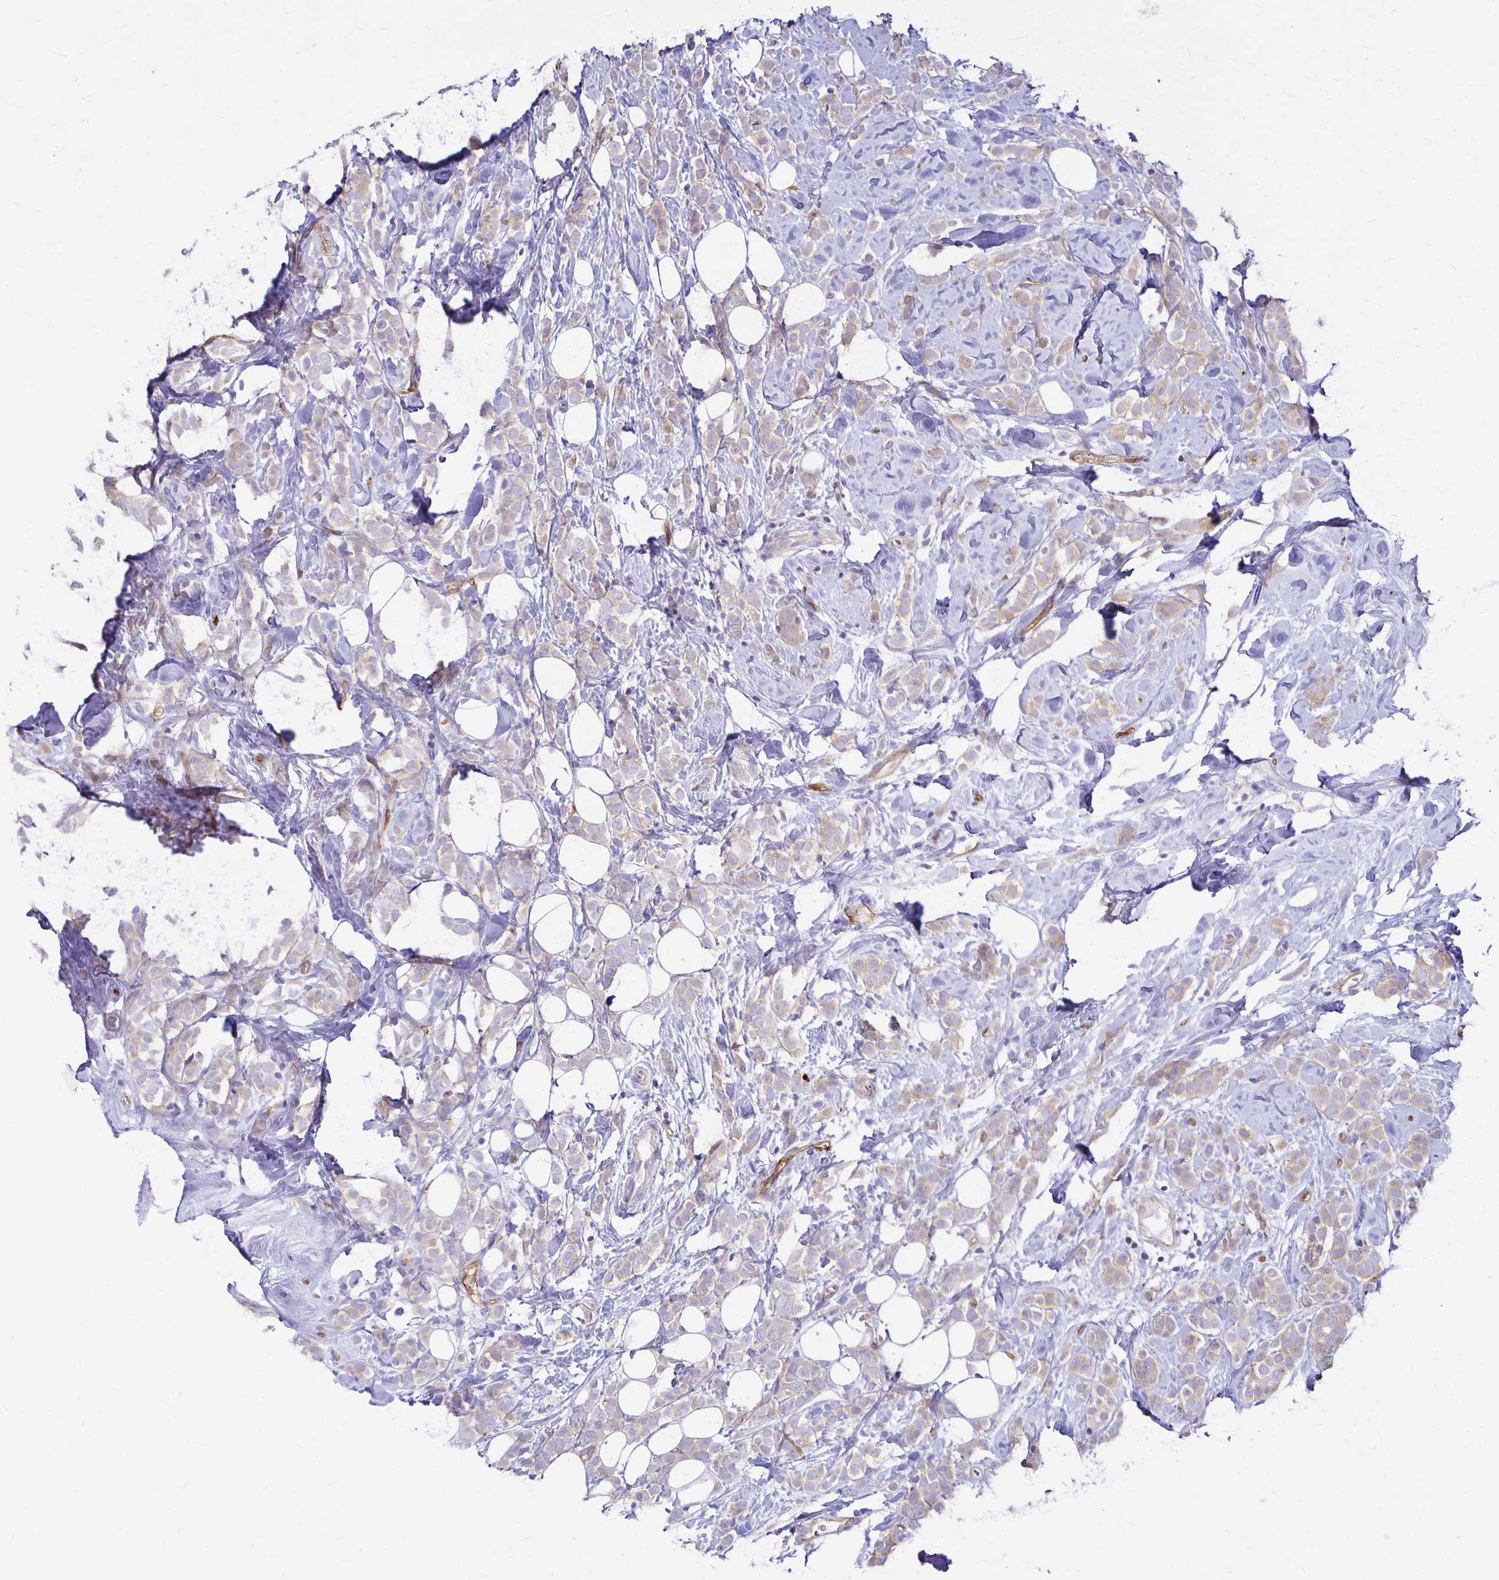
{"staining": {"intensity": "weak", "quantity": "25%-75%", "location": "cytoplasmic/membranous"}, "tissue": "breast cancer", "cell_type": "Tumor cells", "image_type": "cancer", "snomed": [{"axis": "morphology", "description": "Lobular carcinoma"}, {"axis": "topography", "description": "Breast"}], "caption": "Breast cancer stained for a protein reveals weak cytoplasmic/membranous positivity in tumor cells.", "gene": "TTYH1", "patient": {"sex": "female", "age": 49}}